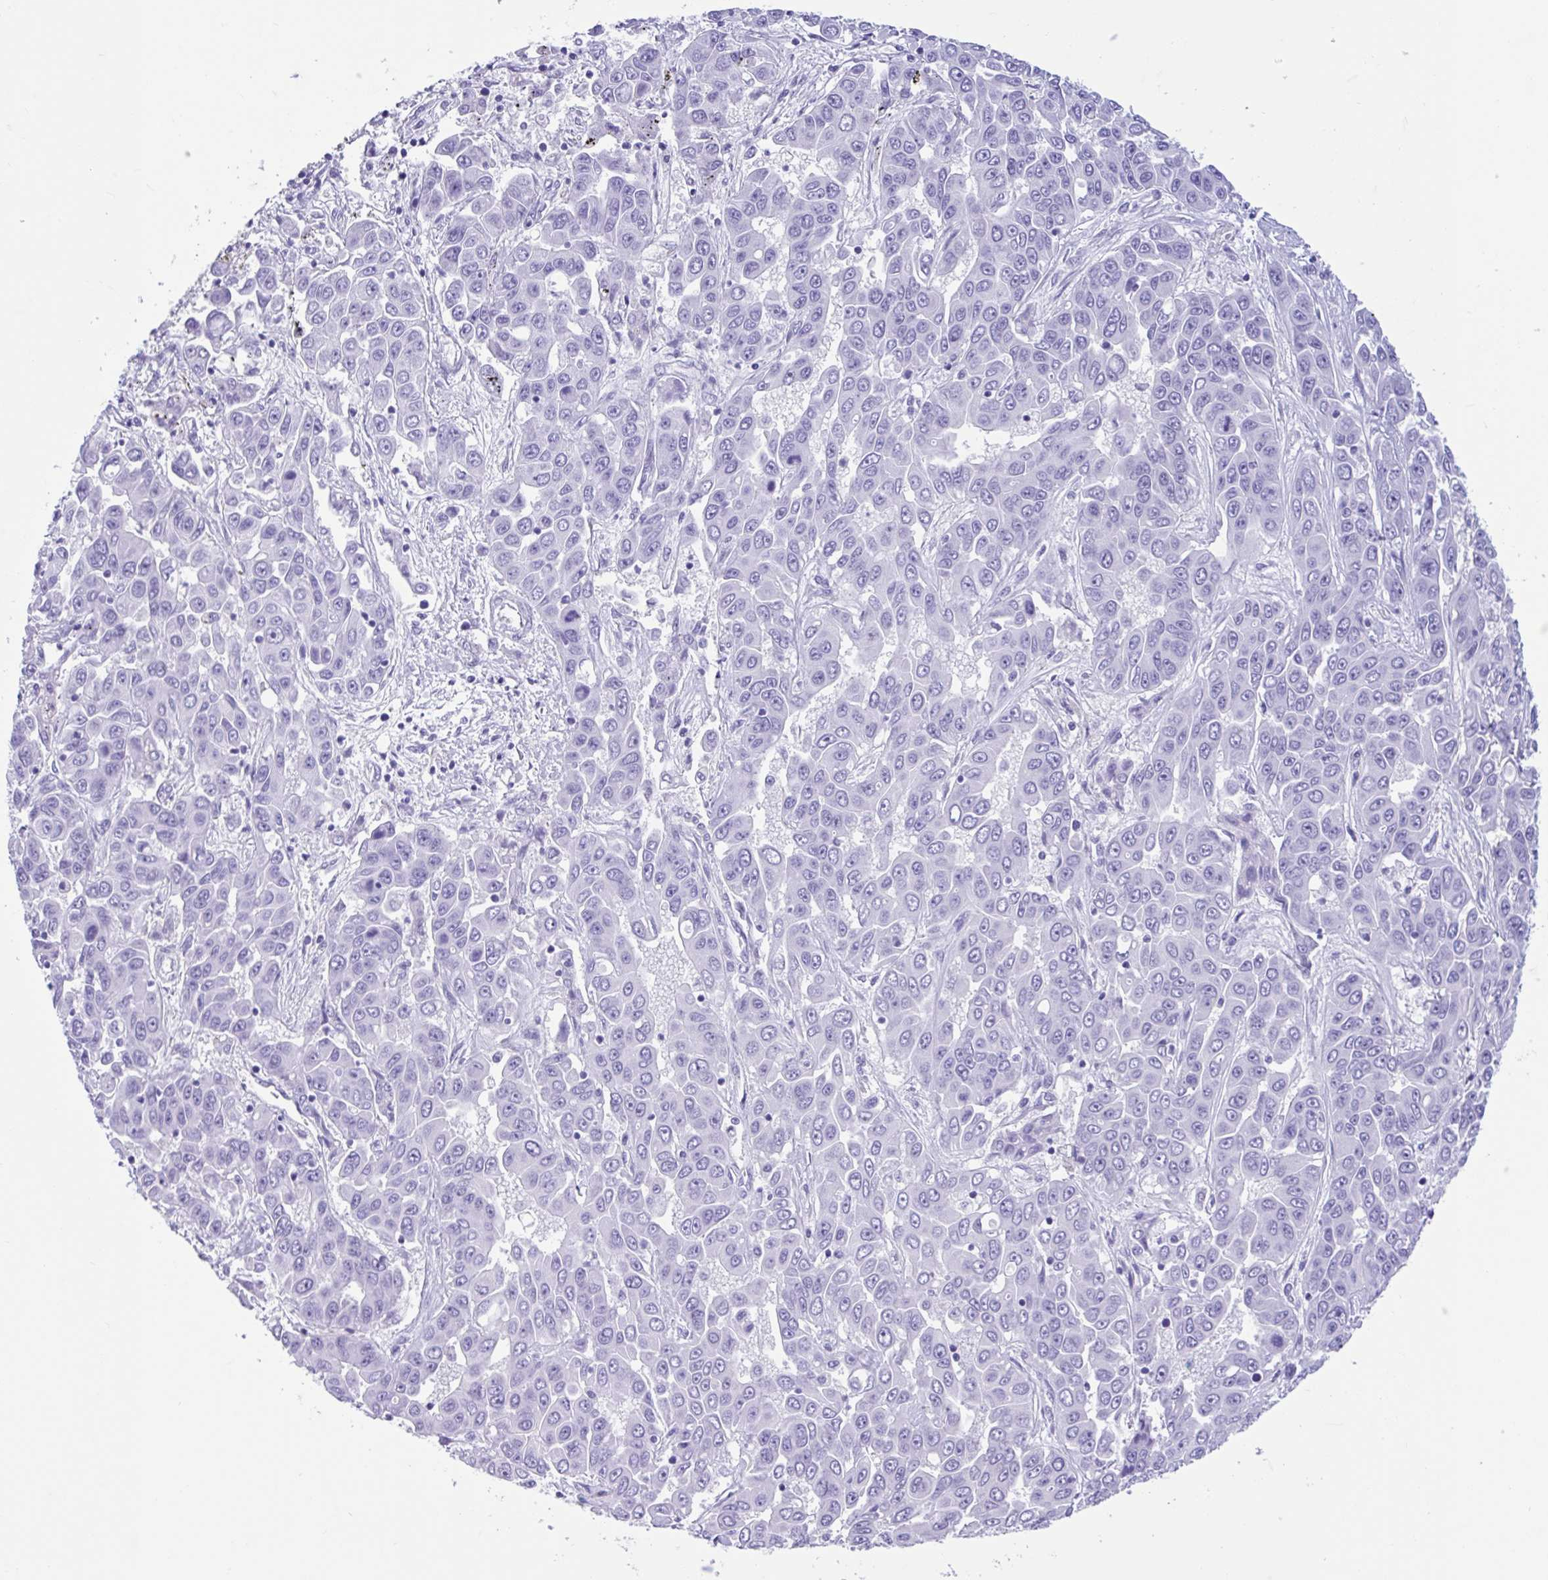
{"staining": {"intensity": "negative", "quantity": "none", "location": "none"}, "tissue": "liver cancer", "cell_type": "Tumor cells", "image_type": "cancer", "snomed": [{"axis": "morphology", "description": "Cholangiocarcinoma"}, {"axis": "topography", "description": "Liver"}], "caption": "Tumor cells are negative for protein expression in human liver cancer.", "gene": "IAPP", "patient": {"sex": "female", "age": 52}}